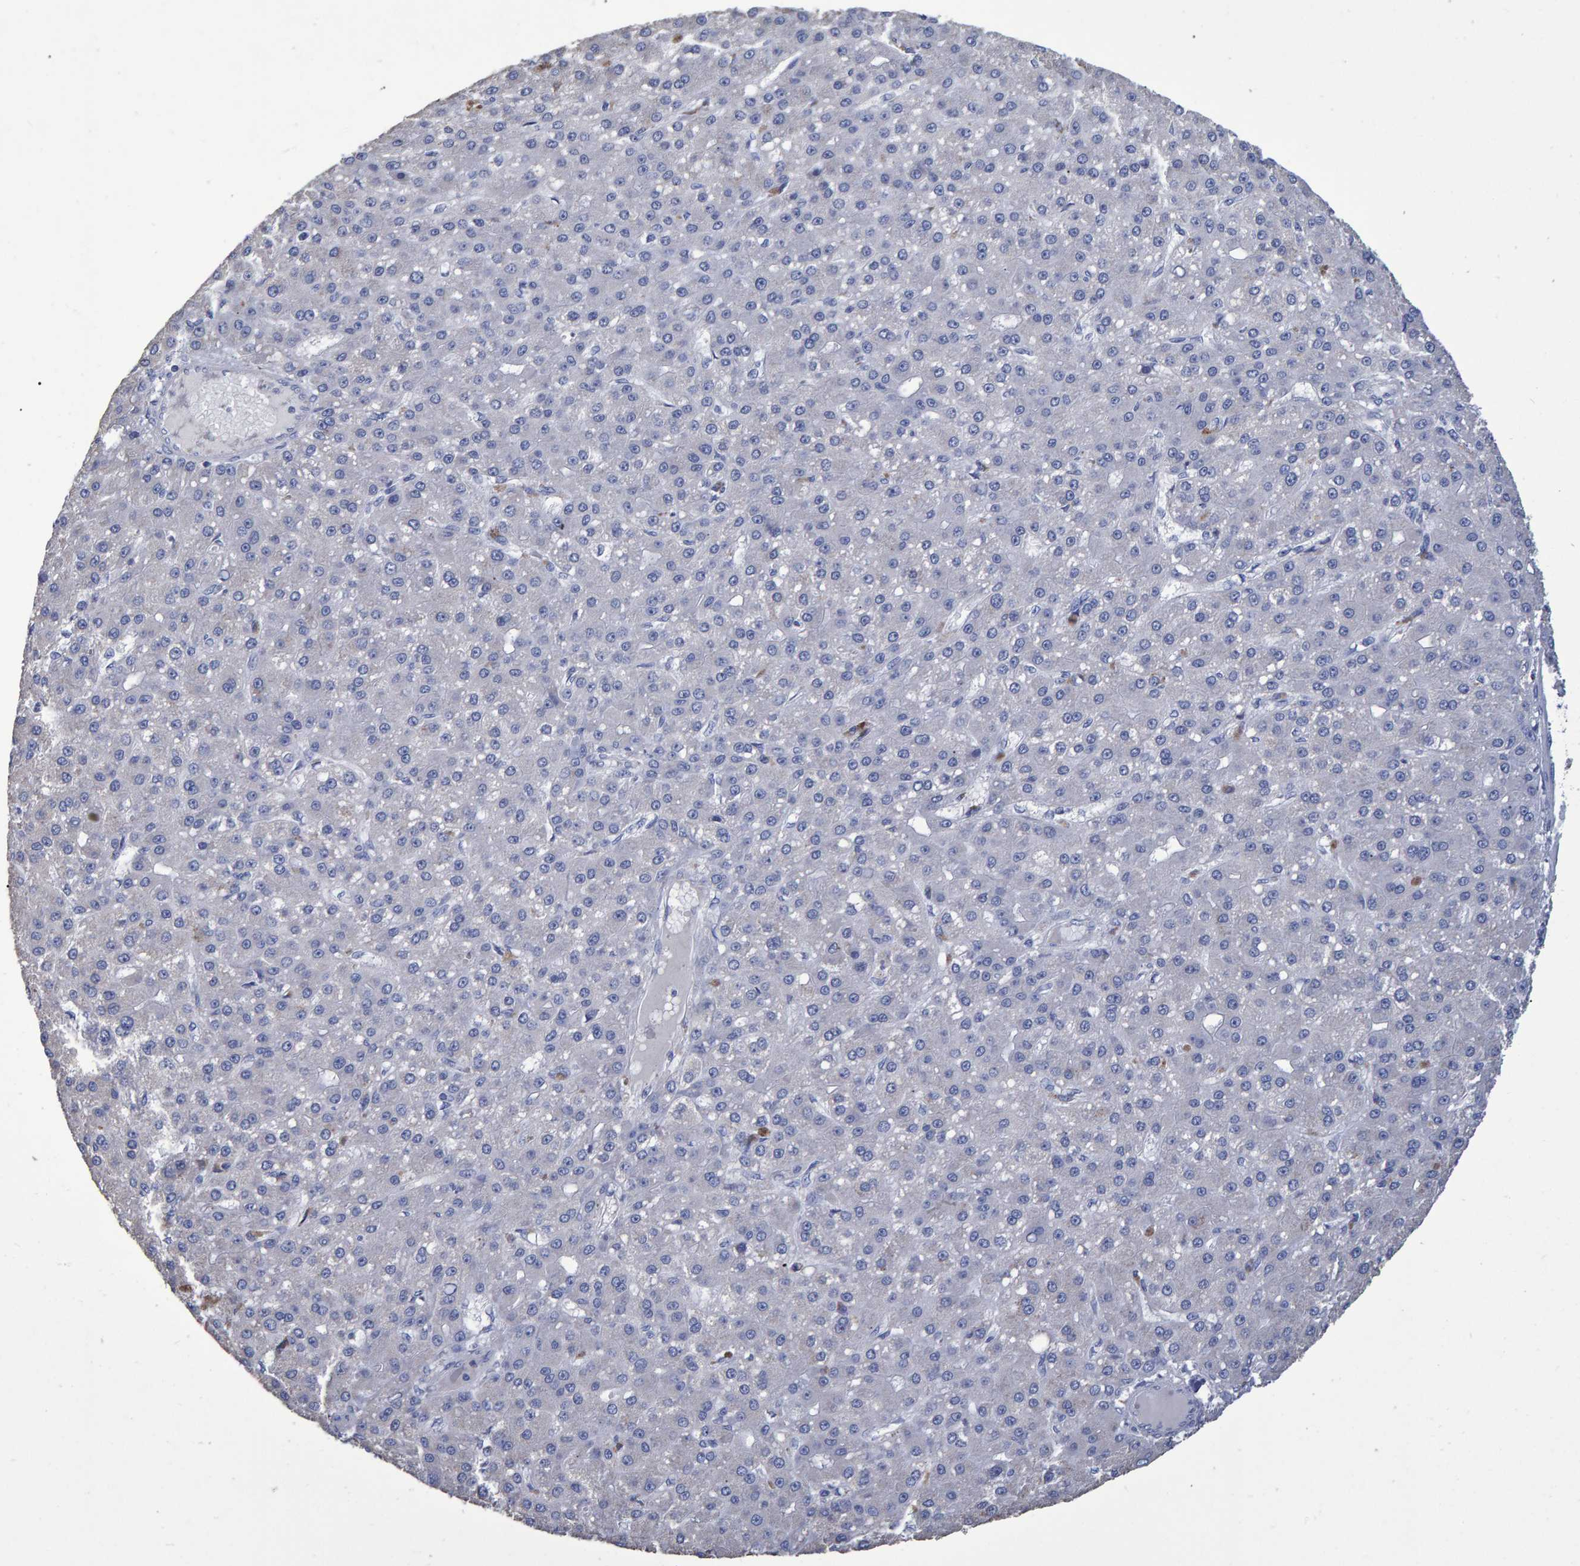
{"staining": {"intensity": "negative", "quantity": "none", "location": "none"}, "tissue": "liver cancer", "cell_type": "Tumor cells", "image_type": "cancer", "snomed": [{"axis": "morphology", "description": "Carcinoma, Hepatocellular, NOS"}, {"axis": "topography", "description": "Liver"}], "caption": "IHC of liver cancer (hepatocellular carcinoma) reveals no expression in tumor cells.", "gene": "HEMGN", "patient": {"sex": "male", "age": 67}}